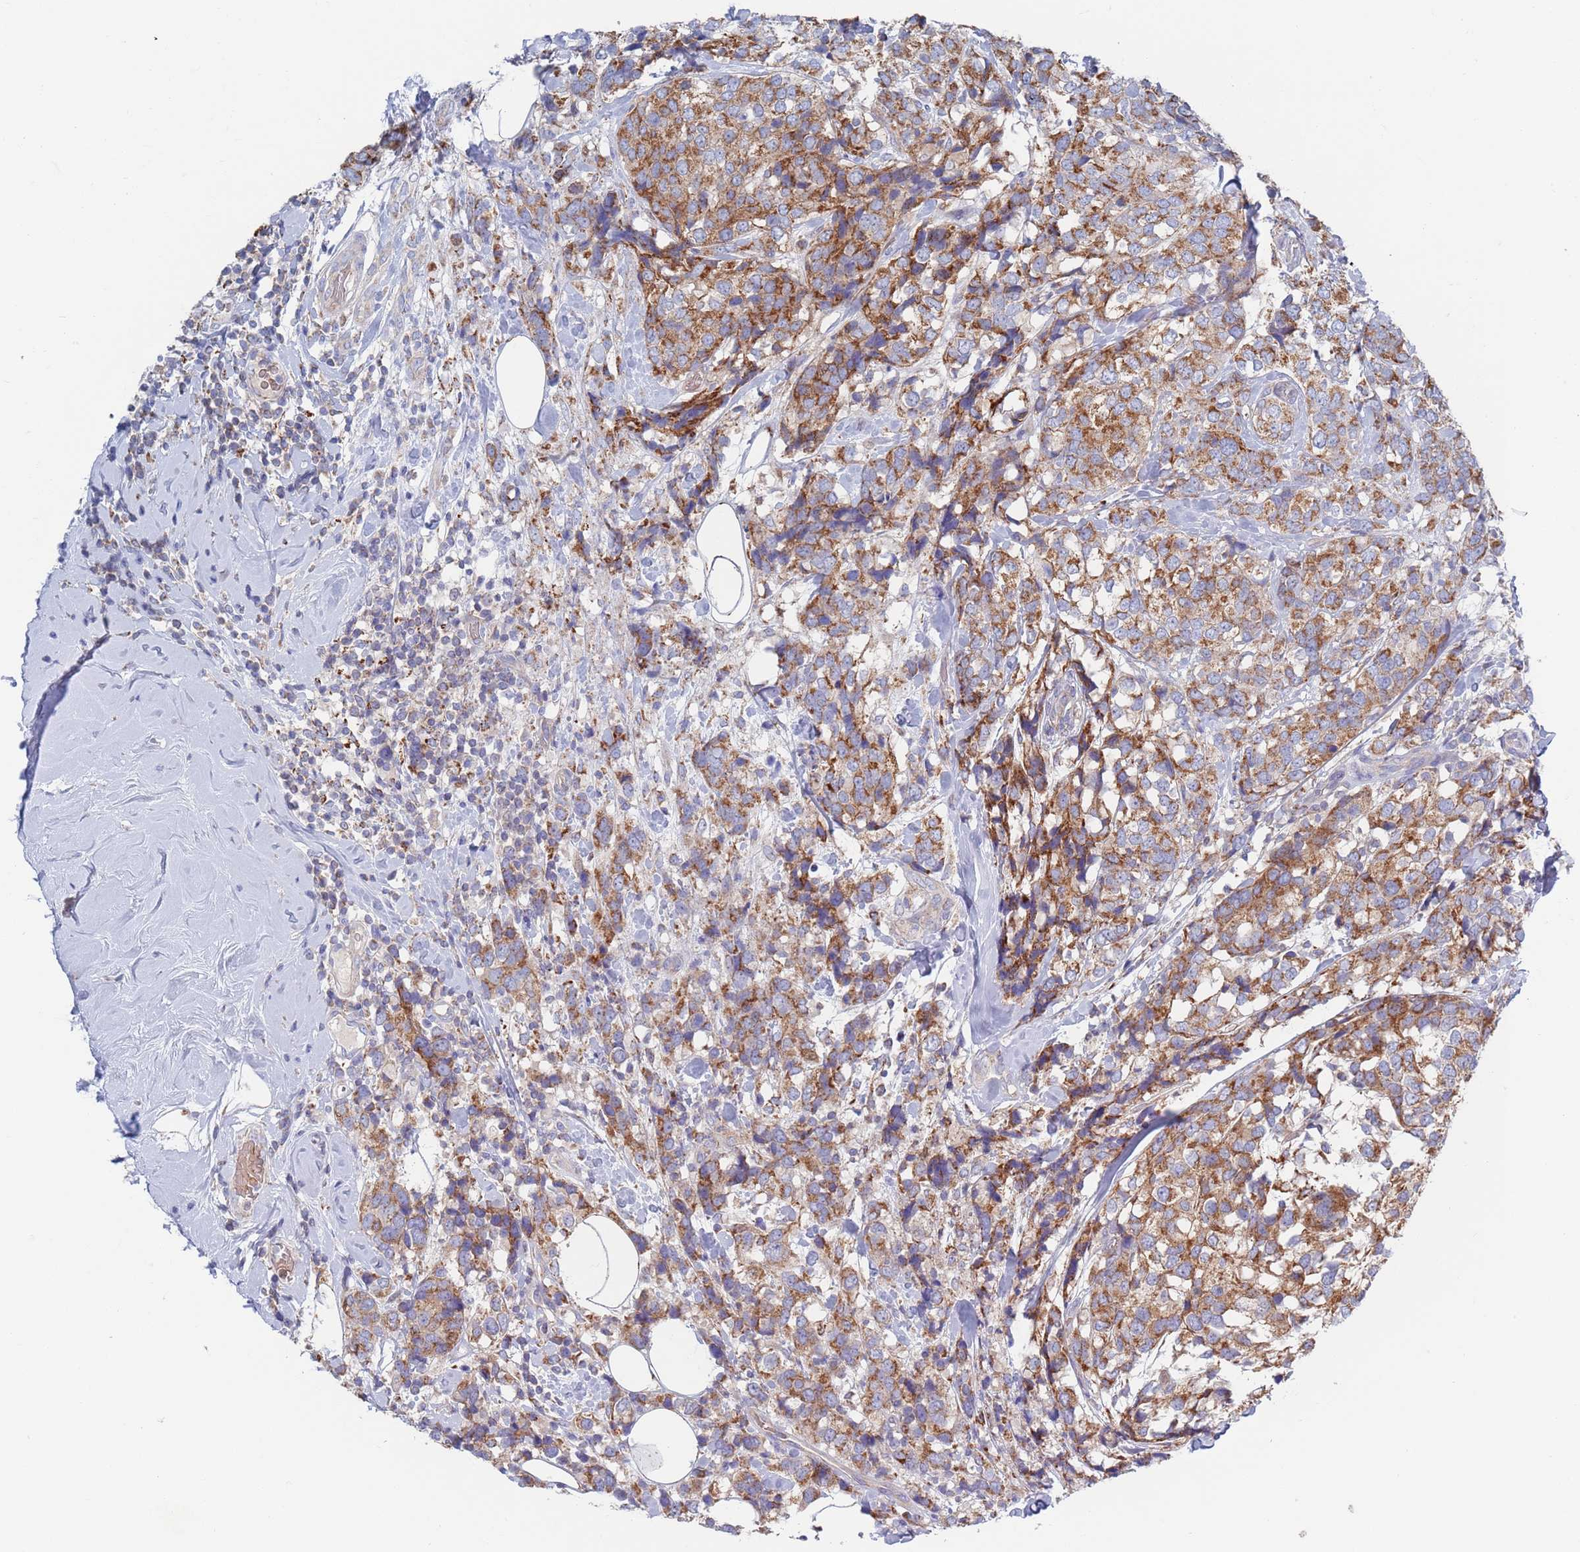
{"staining": {"intensity": "moderate", "quantity": ">75%", "location": "cytoplasmic/membranous"}, "tissue": "breast cancer", "cell_type": "Tumor cells", "image_type": "cancer", "snomed": [{"axis": "morphology", "description": "Lobular carcinoma"}, {"axis": "topography", "description": "Breast"}], "caption": "Immunohistochemical staining of lobular carcinoma (breast) displays moderate cytoplasmic/membranous protein staining in approximately >75% of tumor cells. The staining was performed using DAB (3,3'-diaminobenzidine), with brown indicating positive protein expression. Nuclei are stained blue with hematoxylin.", "gene": "CHCHD6", "patient": {"sex": "female", "age": 59}}